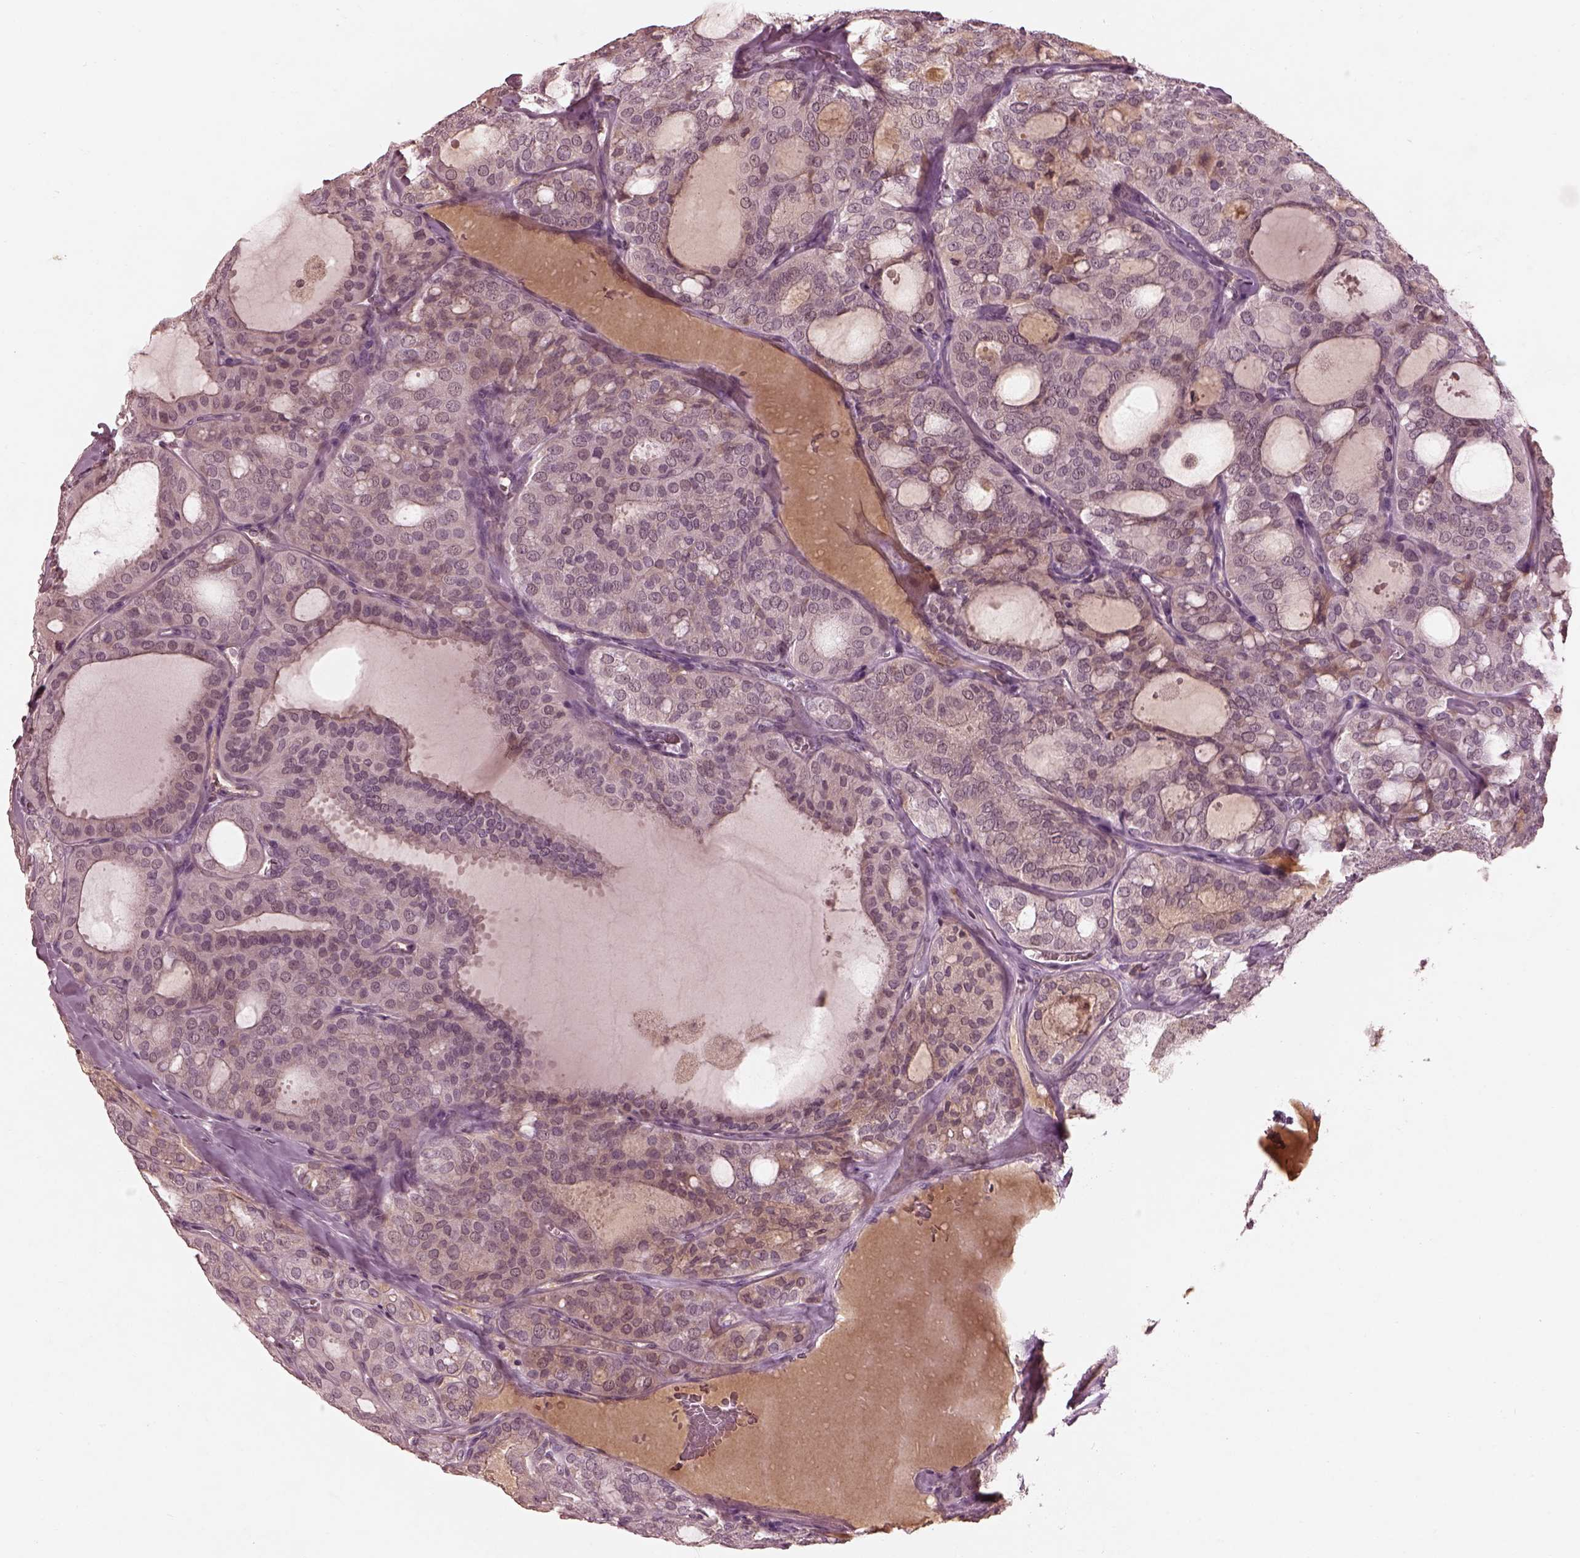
{"staining": {"intensity": "negative", "quantity": "none", "location": "none"}, "tissue": "thyroid cancer", "cell_type": "Tumor cells", "image_type": "cancer", "snomed": [{"axis": "morphology", "description": "Follicular adenoma carcinoma, NOS"}, {"axis": "topography", "description": "Thyroid gland"}], "caption": "DAB (3,3'-diaminobenzidine) immunohistochemical staining of follicular adenoma carcinoma (thyroid) exhibits no significant staining in tumor cells.", "gene": "CALR3", "patient": {"sex": "male", "age": 75}}